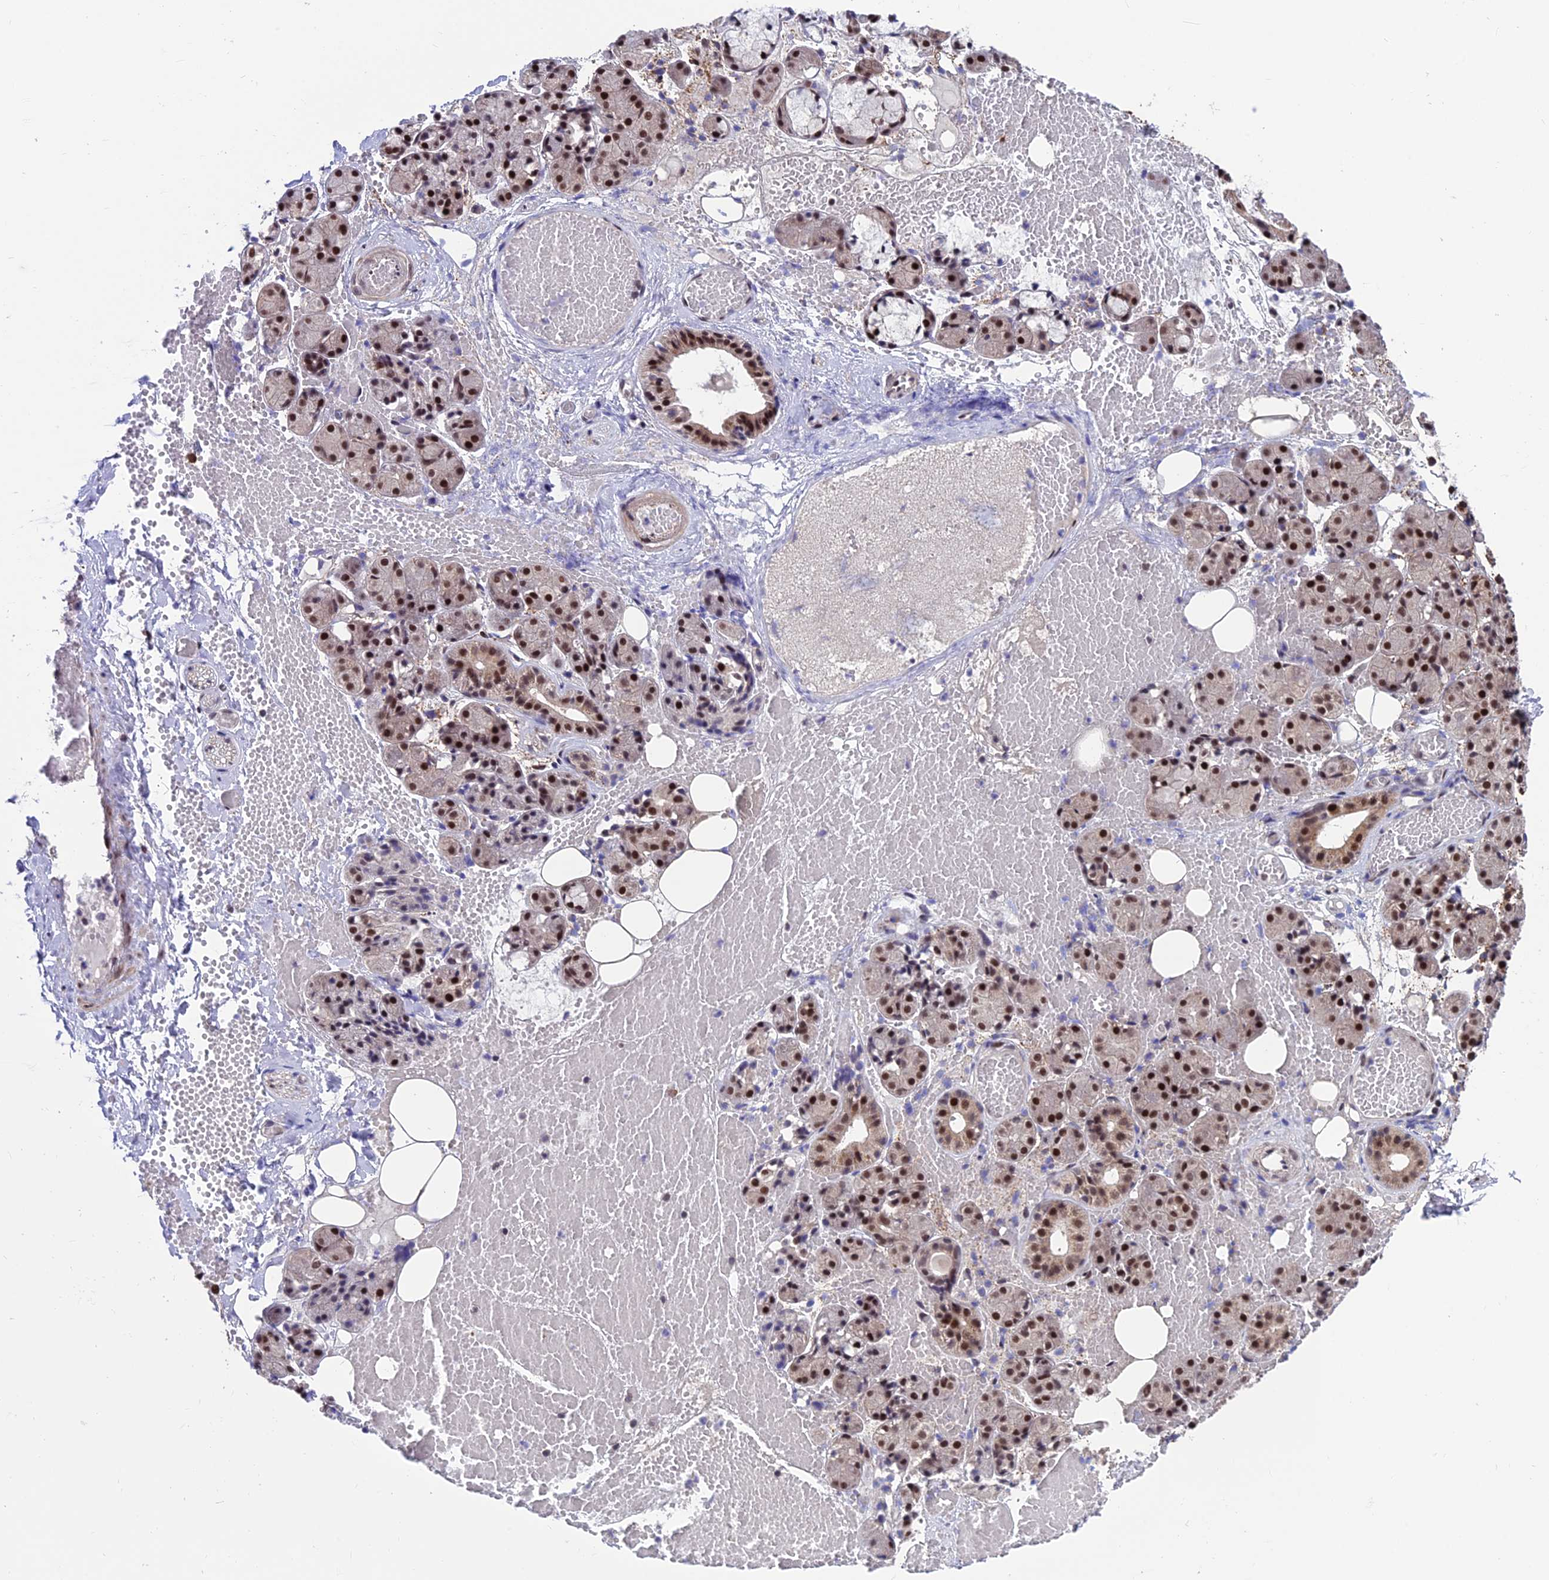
{"staining": {"intensity": "strong", "quantity": "25%-75%", "location": "nuclear"}, "tissue": "salivary gland", "cell_type": "Glandular cells", "image_type": "normal", "snomed": [{"axis": "morphology", "description": "Normal tissue, NOS"}, {"axis": "topography", "description": "Salivary gland"}], "caption": "This photomicrograph displays IHC staining of benign salivary gland, with high strong nuclear staining in about 25%-75% of glandular cells.", "gene": "KIAA1191", "patient": {"sex": "male", "age": 63}}